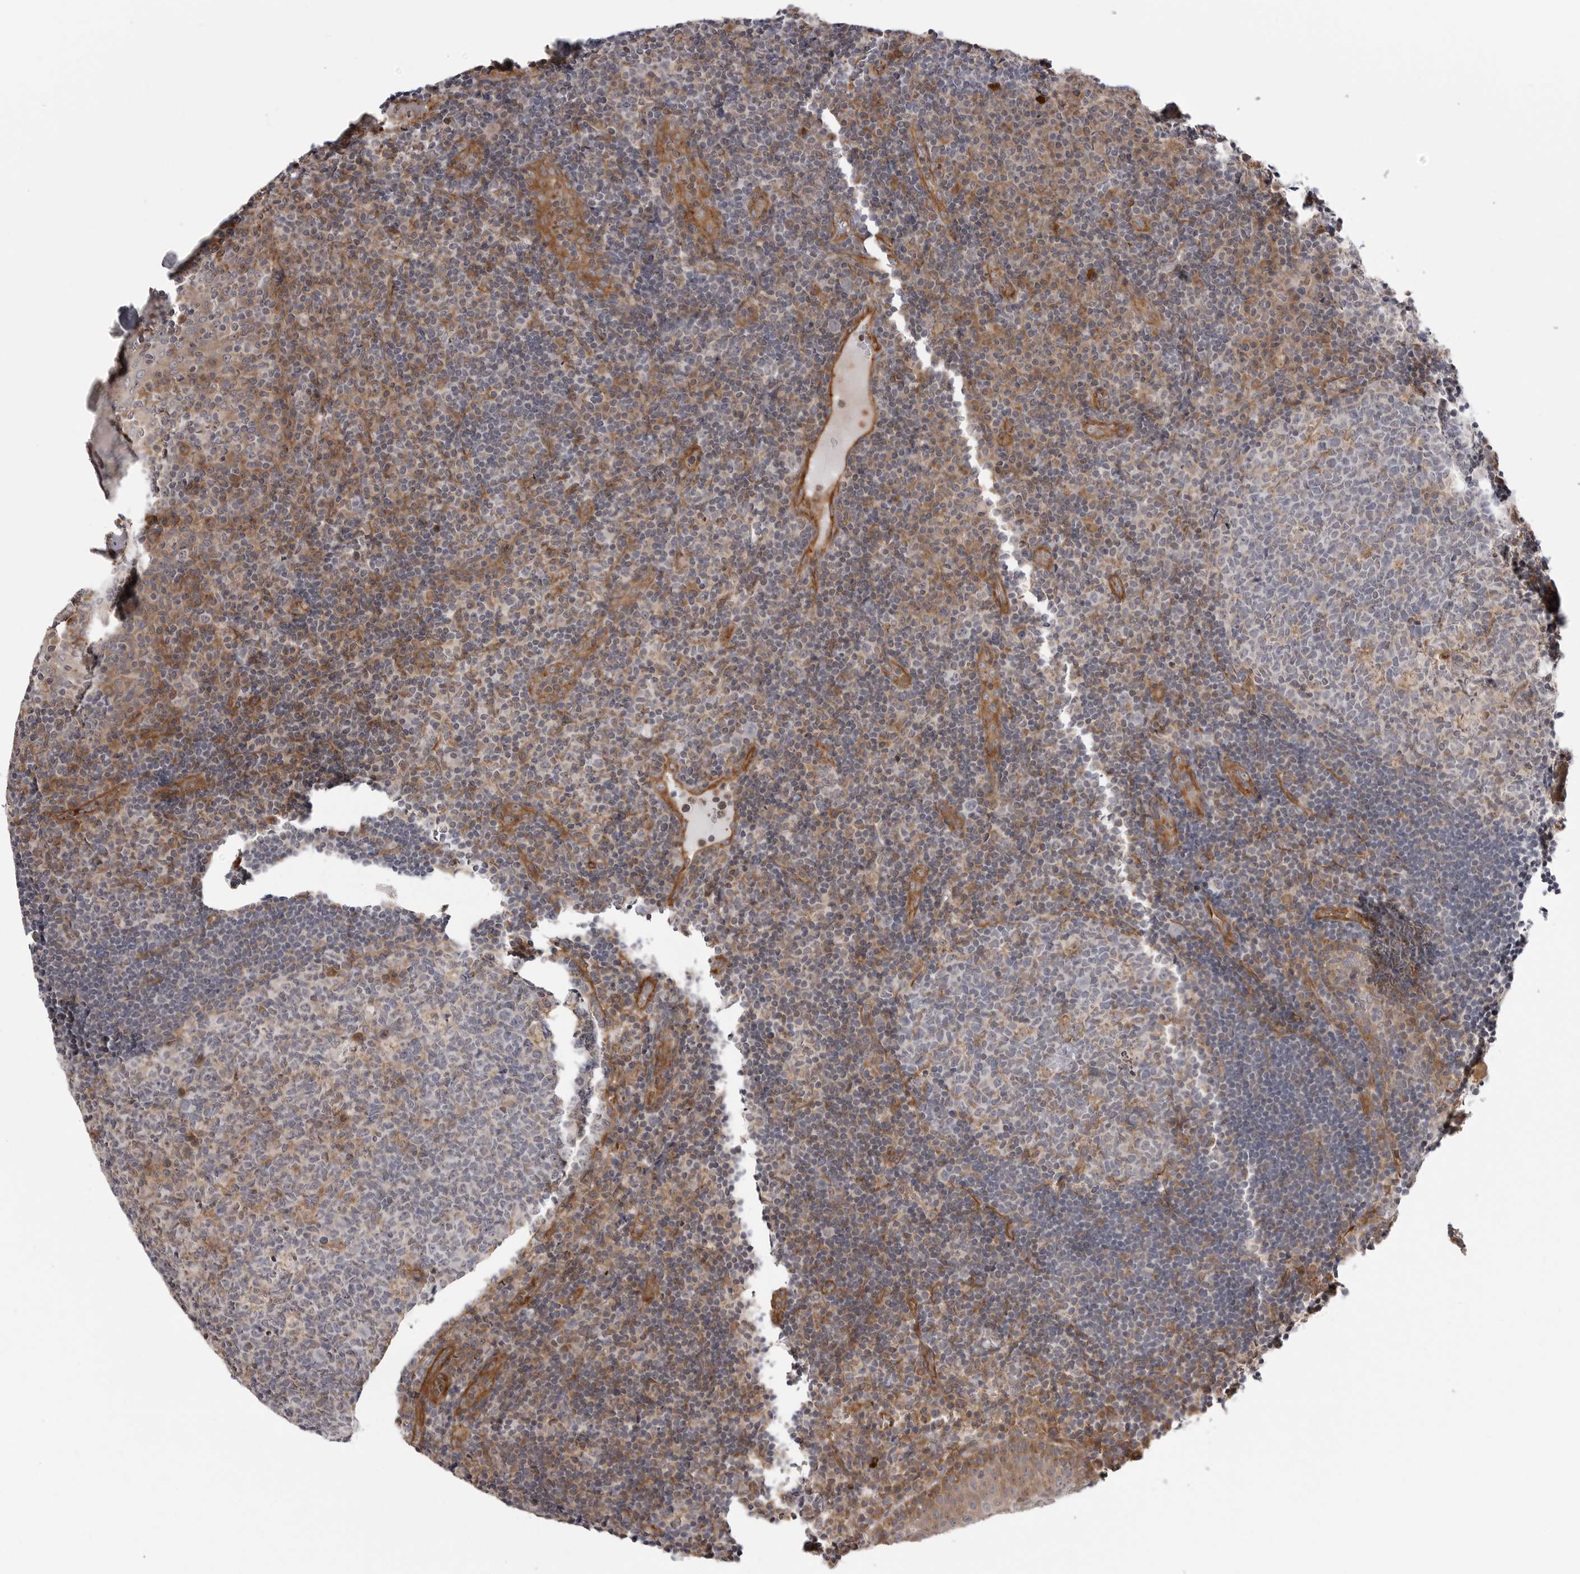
{"staining": {"intensity": "weak", "quantity": "<25%", "location": "cytoplasmic/membranous"}, "tissue": "tonsil", "cell_type": "Germinal center cells", "image_type": "normal", "snomed": [{"axis": "morphology", "description": "Normal tissue, NOS"}, {"axis": "topography", "description": "Tonsil"}], "caption": "Germinal center cells show no significant expression in benign tonsil. The staining is performed using DAB brown chromogen with nuclei counter-stained in using hematoxylin.", "gene": "SCP2", "patient": {"sex": "female", "age": 40}}